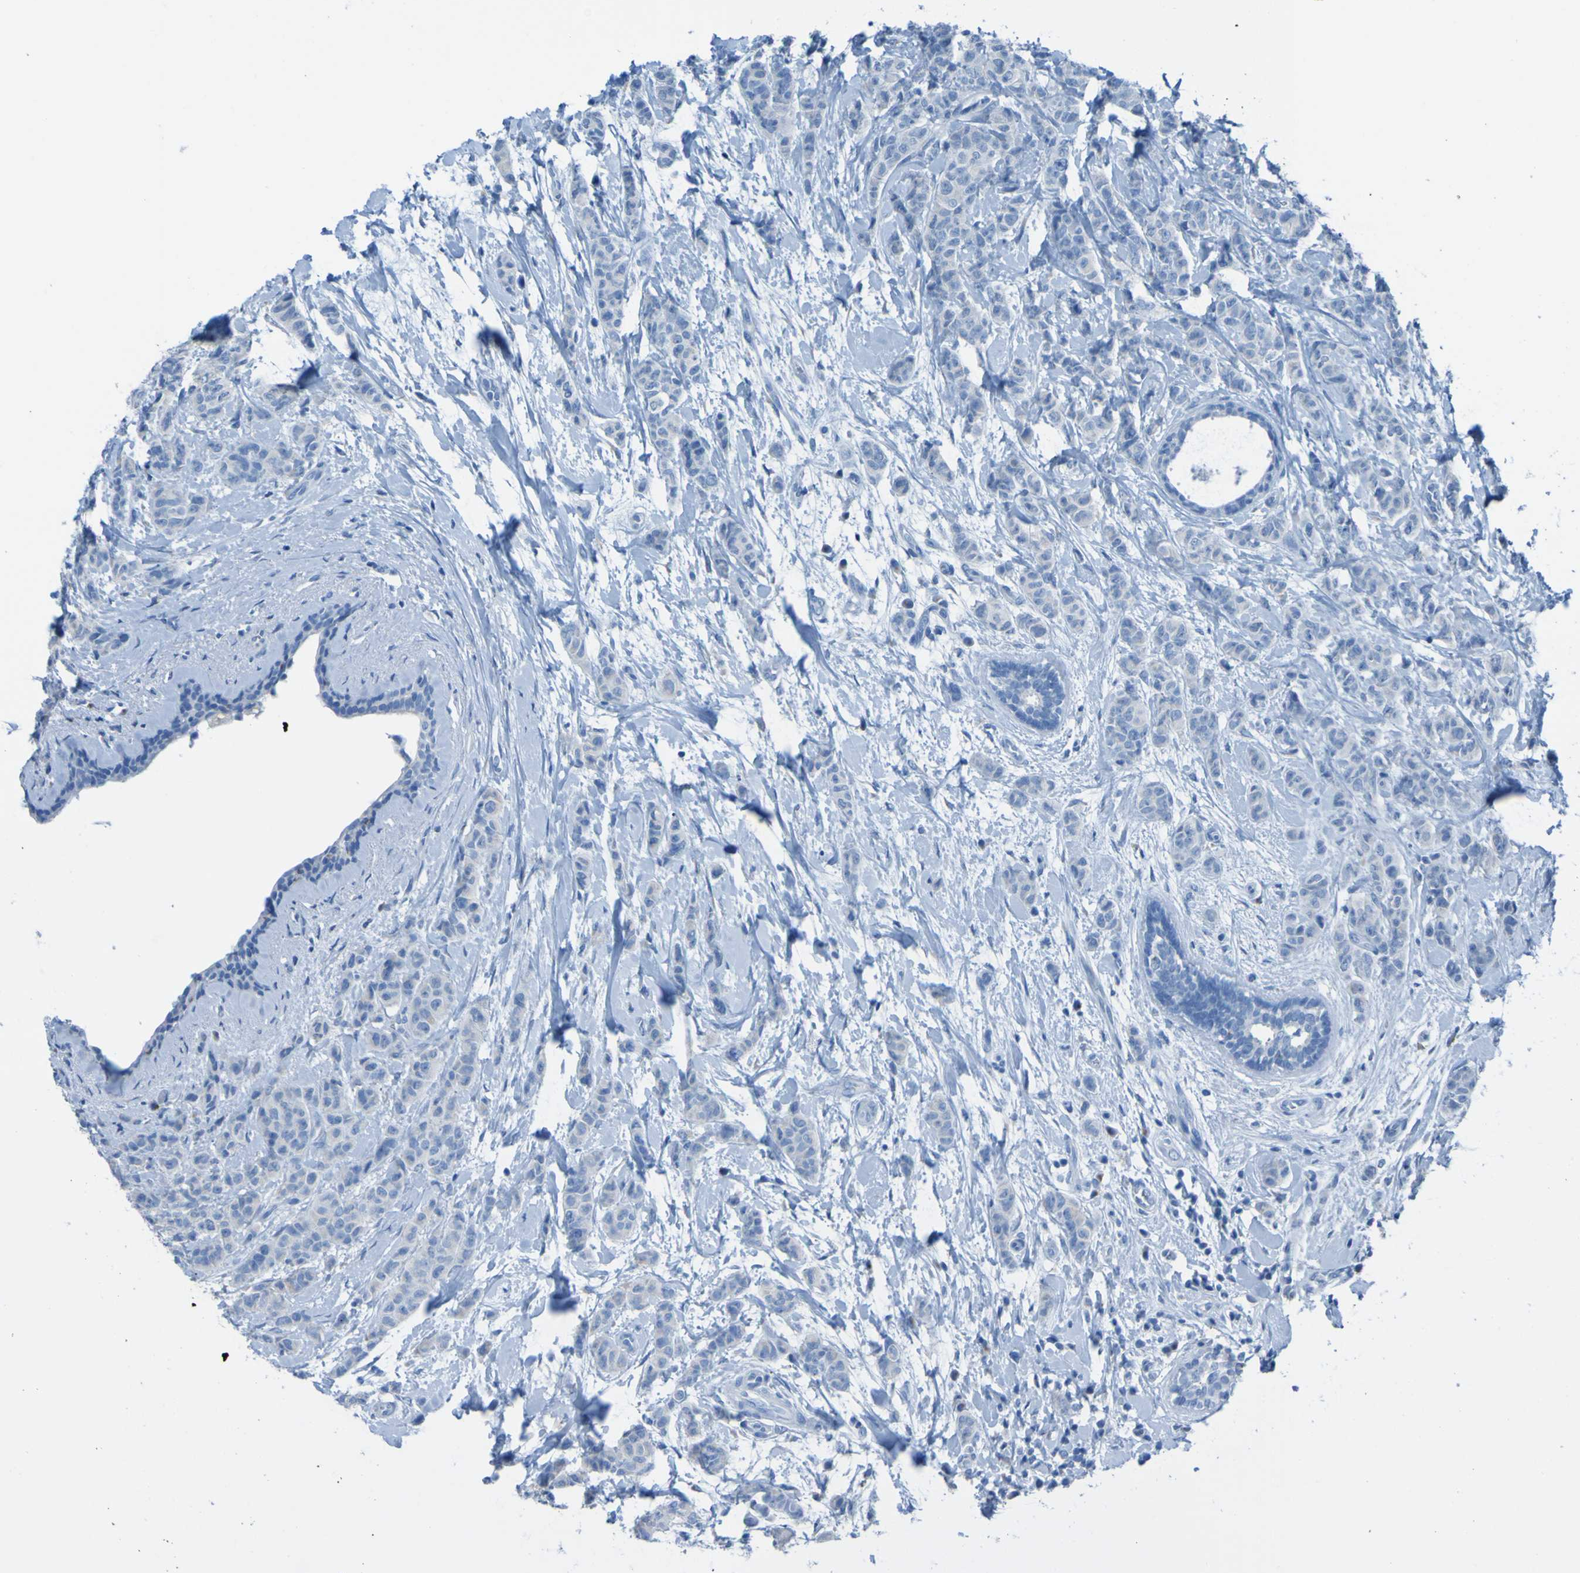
{"staining": {"intensity": "negative", "quantity": "none", "location": "none"}, "tissue": "breast cancer", "cell_type": "Tumor cells", "image_type": "cancer", "snomed": [{"axis": "morphology", "description": "Normal tissue, NOS"}, {"axis": "morphology", "description": "Duct carcinoma"}, {"axis": "topography", "description": "Breast"}], "caption": "Invasive ductal carcinoma (breast) was stained to show a protein in brown. There is no significant positivity in tumor cells.", "gene": "ACMSD", "patient": {"sex": "female", "age": 40}}